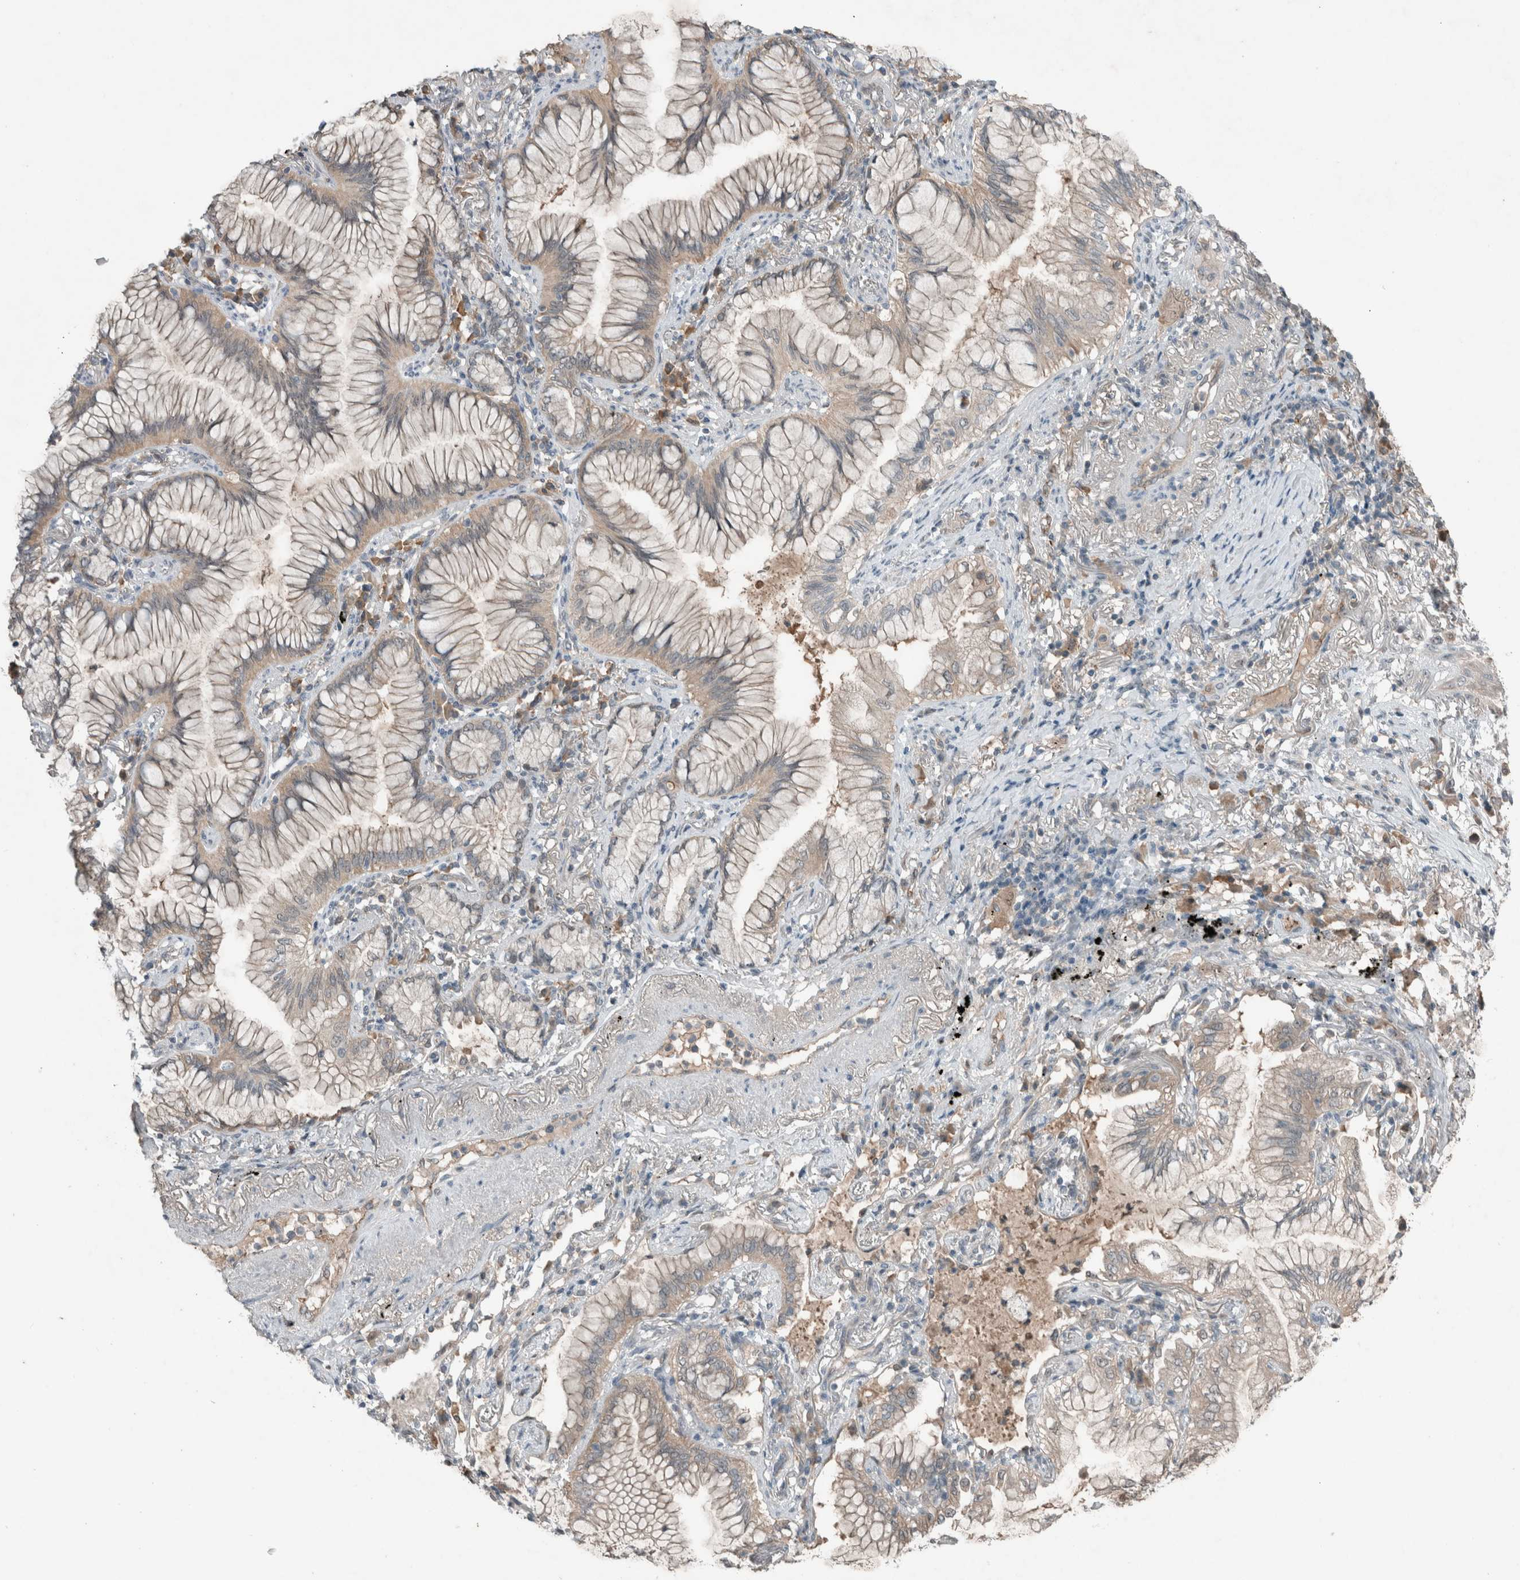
{"staining": {"intensity": "weak", "quantity": "25%-75%", "location": "cytoplasmic/membranous"}, "tissue": "lung cancer", "cell_type": "Tumor cells", "image_type": "cancer", "snomed": [{"axis": "morphology", "description": "Adenocarcinoma, NOS"}, {"axis": "topography", "description": "Lung"}], "caption": "Immunohistochemistry (IHC) (DAB (3,3'-diaminobenzidine)) staining of lung cancer (adenocarcinoma) shows weak cytoplasmic/membranous protein expression in about 25%-75% of tumor cells.", "gene": "RALGDS", "patient": {"sex": "female", "age": 70}}